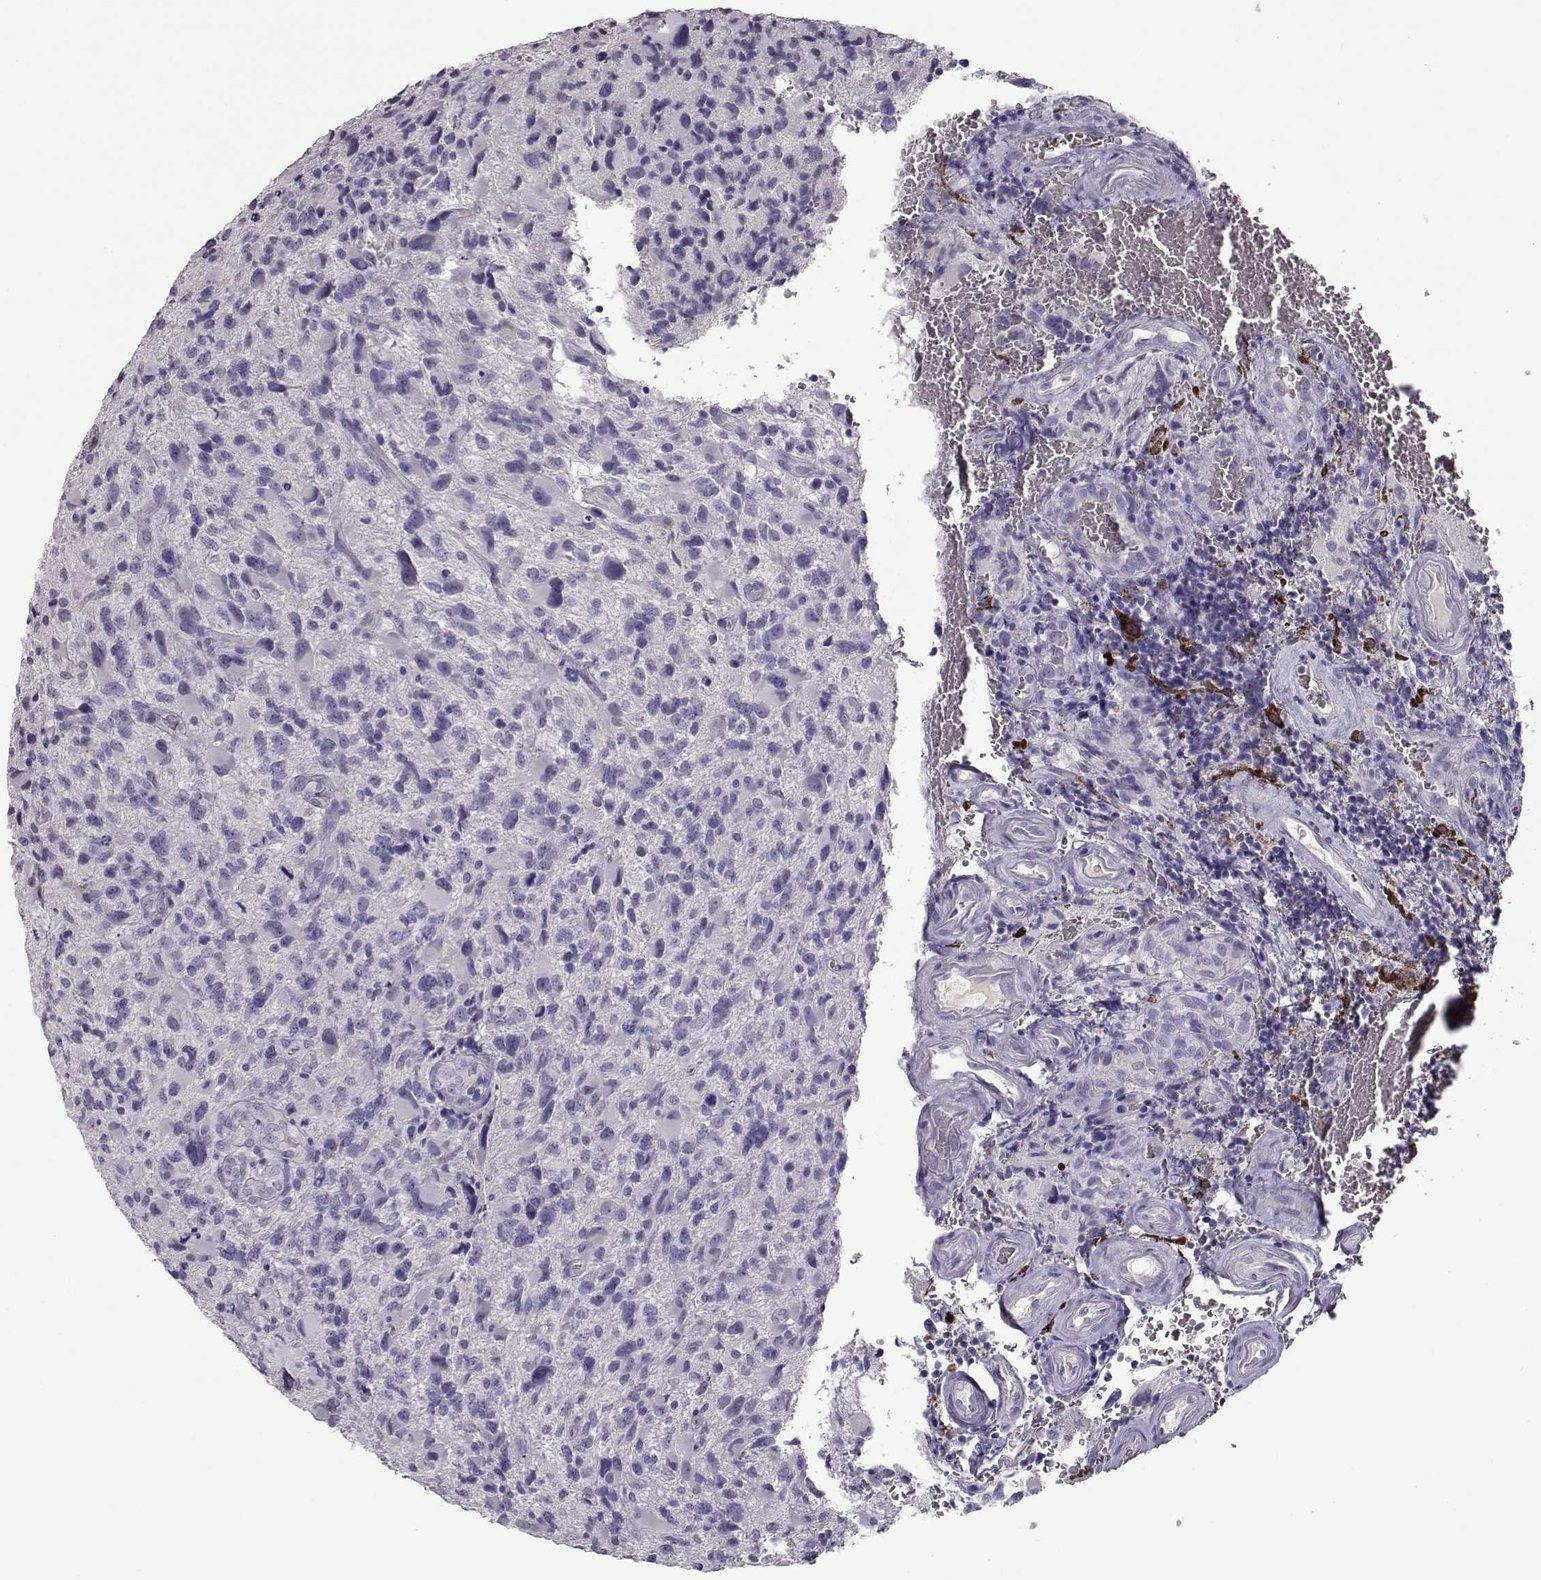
{"staining": {"intensity": "negative", "quantity": "none", "location": "none"}, "tissue": "glioma", "cell_type": "Tumor cells", "image_type": "cancer", "snomed": [{"axis": "morphology", "description": "Glioma, malignant, NOS"}, {"axis": "morphology", "description": "Glioma, malignant, High grade"}, {"axis": "topography", "description": "Brain"}], "caption": "DAB immunohistochemical staining of human glioma (malignant) reveals no significant positivity in tumor cells. (Immunohistochemistry, brightfield microscopy, high magnification).", "gene": "CCL19", "patient": {"sex": "female", "age": 71}}